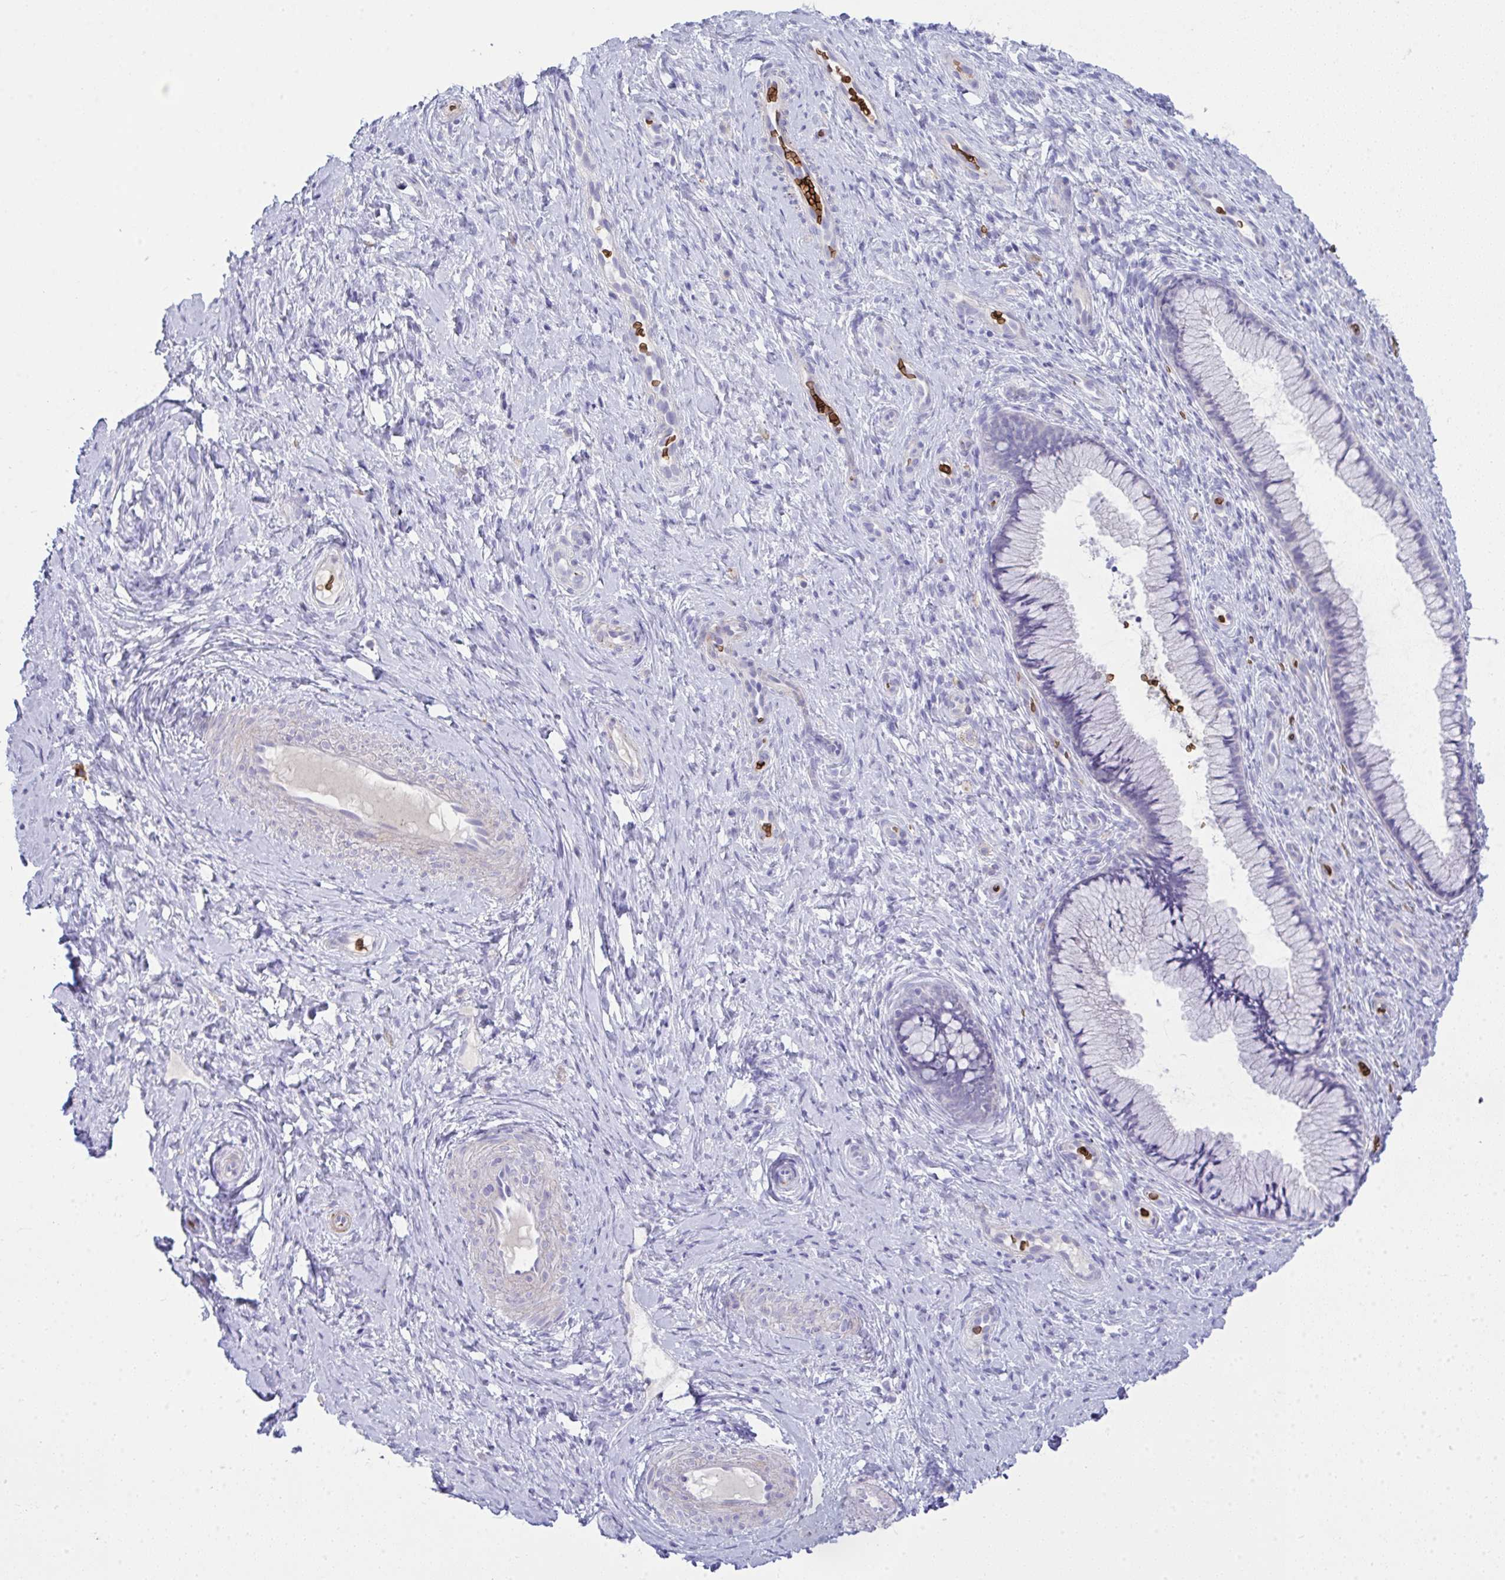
{"staining": {"intensity": "negative", "quantity": "none", "location": "none"}, "tissue": "cervix", "cell_type": "Glandular cells", "image_type": "normal", "snomed": [{"axis": "morphology", "description": "Normal tissue, NOS"}, {"axis": "topography", "description": "Cervix"}], "caption": "Immunohistochemistry micrograph of unremarkable cervix: cervix stained with DAB demonstrates no significant protein expression in glandular cells.", "gene": "SPTB", "patient": {"sex": "female", "age": 34}}